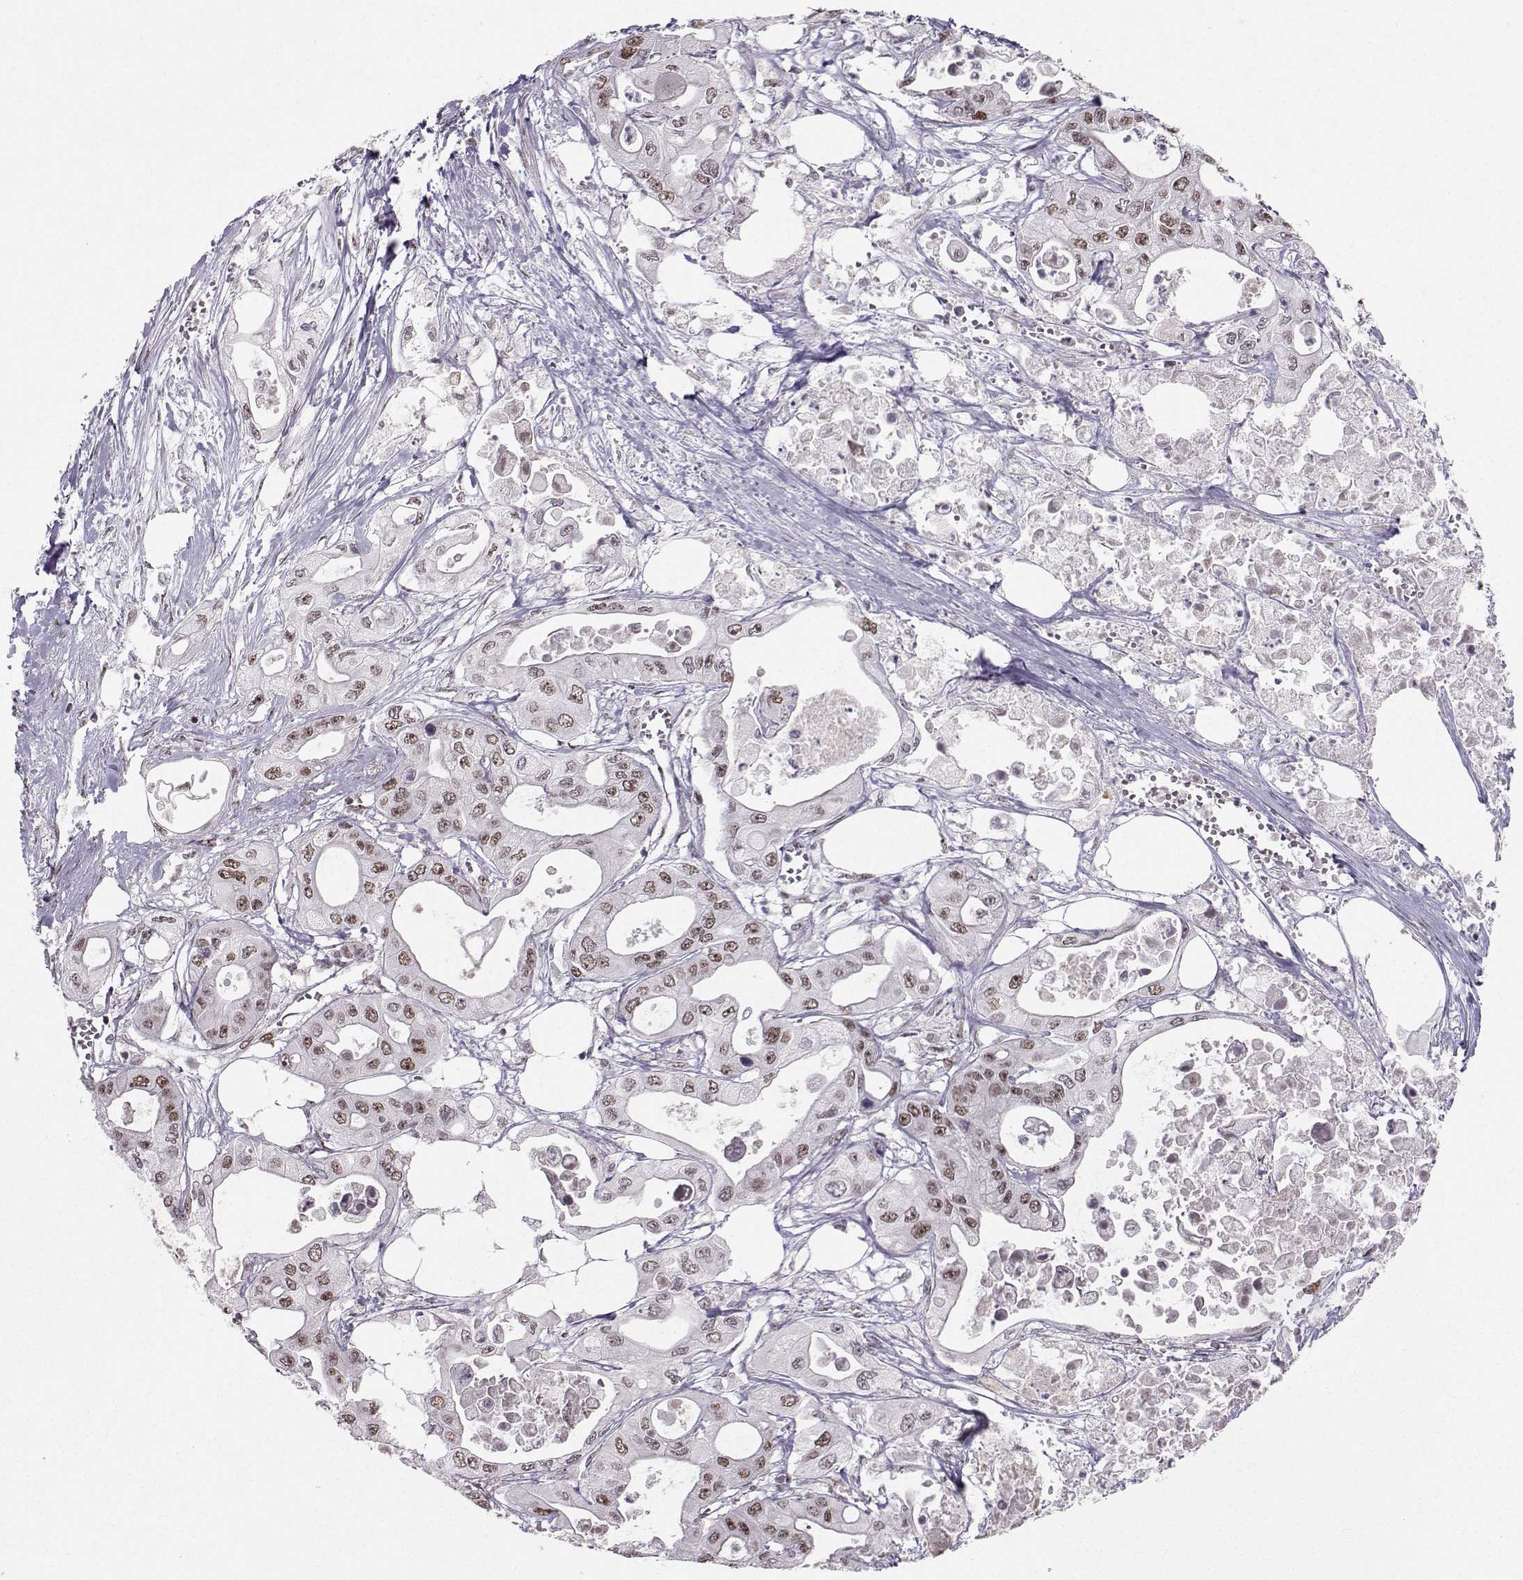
{"staining": {"intensity": "moderate", "quantity": "25%-75%", "location": "nuclear"}, "tissue": "pancreatic cancer", "cell_type": "Tumor cells", "image_type": "cancer", "snomed": [{"axis": "morphology", "description": "Adenocarcinoma, NOS"}, {"axis": "topography", "description": "Pancreas"}], "caption": "Human pancreatic cancer (adenocarcinoma) stained with a protein marker shows moderate staining in tumor cells.", "gene": "SNAPC2", "patient": {"sex": "male", "age": 70}}